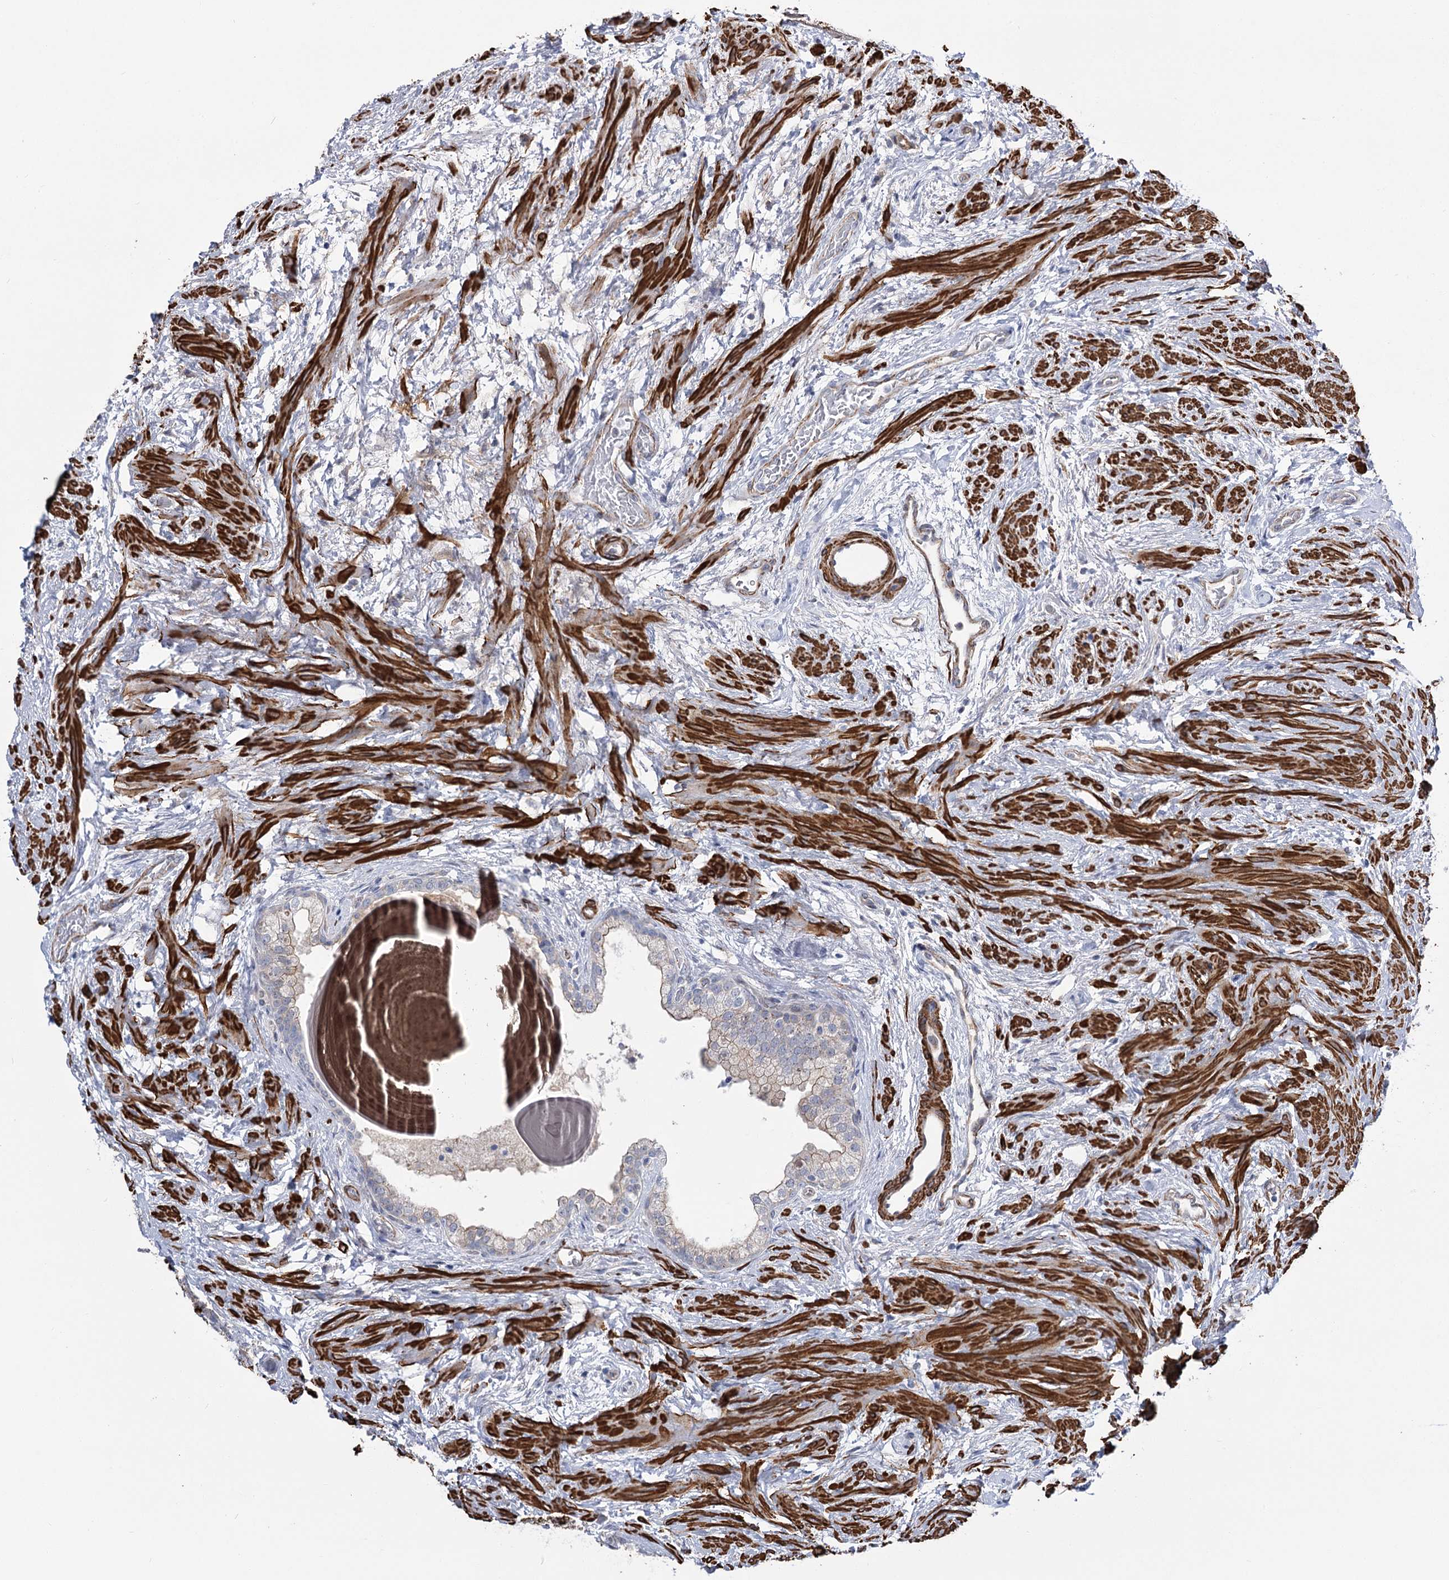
{"staining": {"intensity": "negative", "quantity": "none", "location": "none"}, "tissue": "prostate", "cell_type": "Glandular cells", "image_type": "normal", "snomed": [{"axis": "morphology", "description": "Normal tissue, NOS"}, {"axis": "topography", "description": "Prostate"}], "caption": "High power microscopy histopathology image of an immunohistochemistry micrograph of benign prostate, revealing no significant staining in glandular cells.", "gene": "WASHC3", "patient": {"sex": "male", "age": 48}}